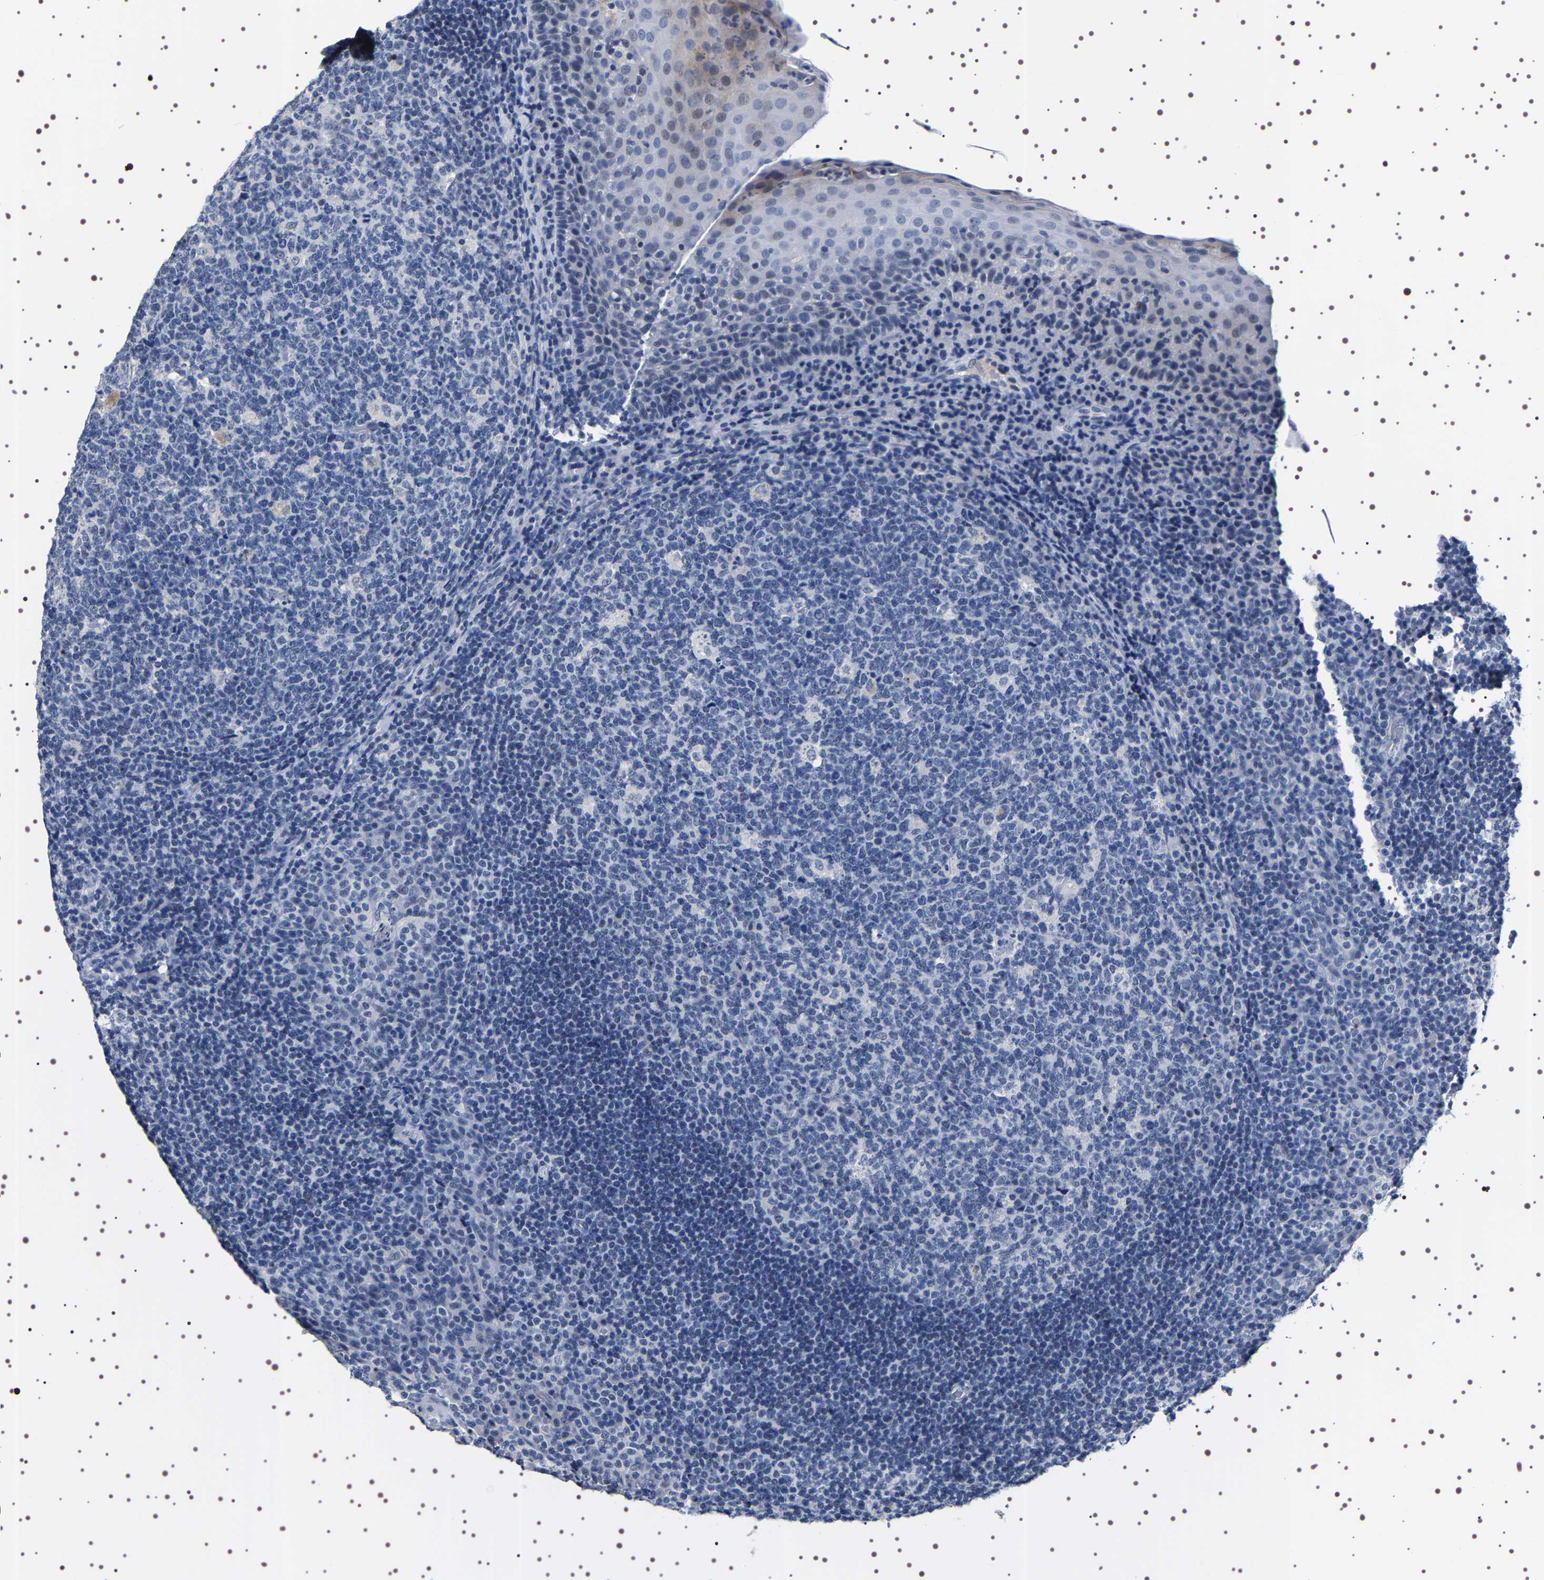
{"staining": {"intensity": "negative", "quantity": "none", "location": "none"}, "tissue": "tonsil", "cell_type": "Germinal center cells", "image_type": "normal", "snomed": [{"axis": "morphology", "description": "Normal tissue, NOS"}, {"axis": "topography", "description": "Tonsil"}], "caption": "There is no significant expression in germinal center cells of tonsil. (IHC, brightfield microscopy, high magnification).", "gene": "UBQLN3", "patient": {"sex": "male", "age": 17}}